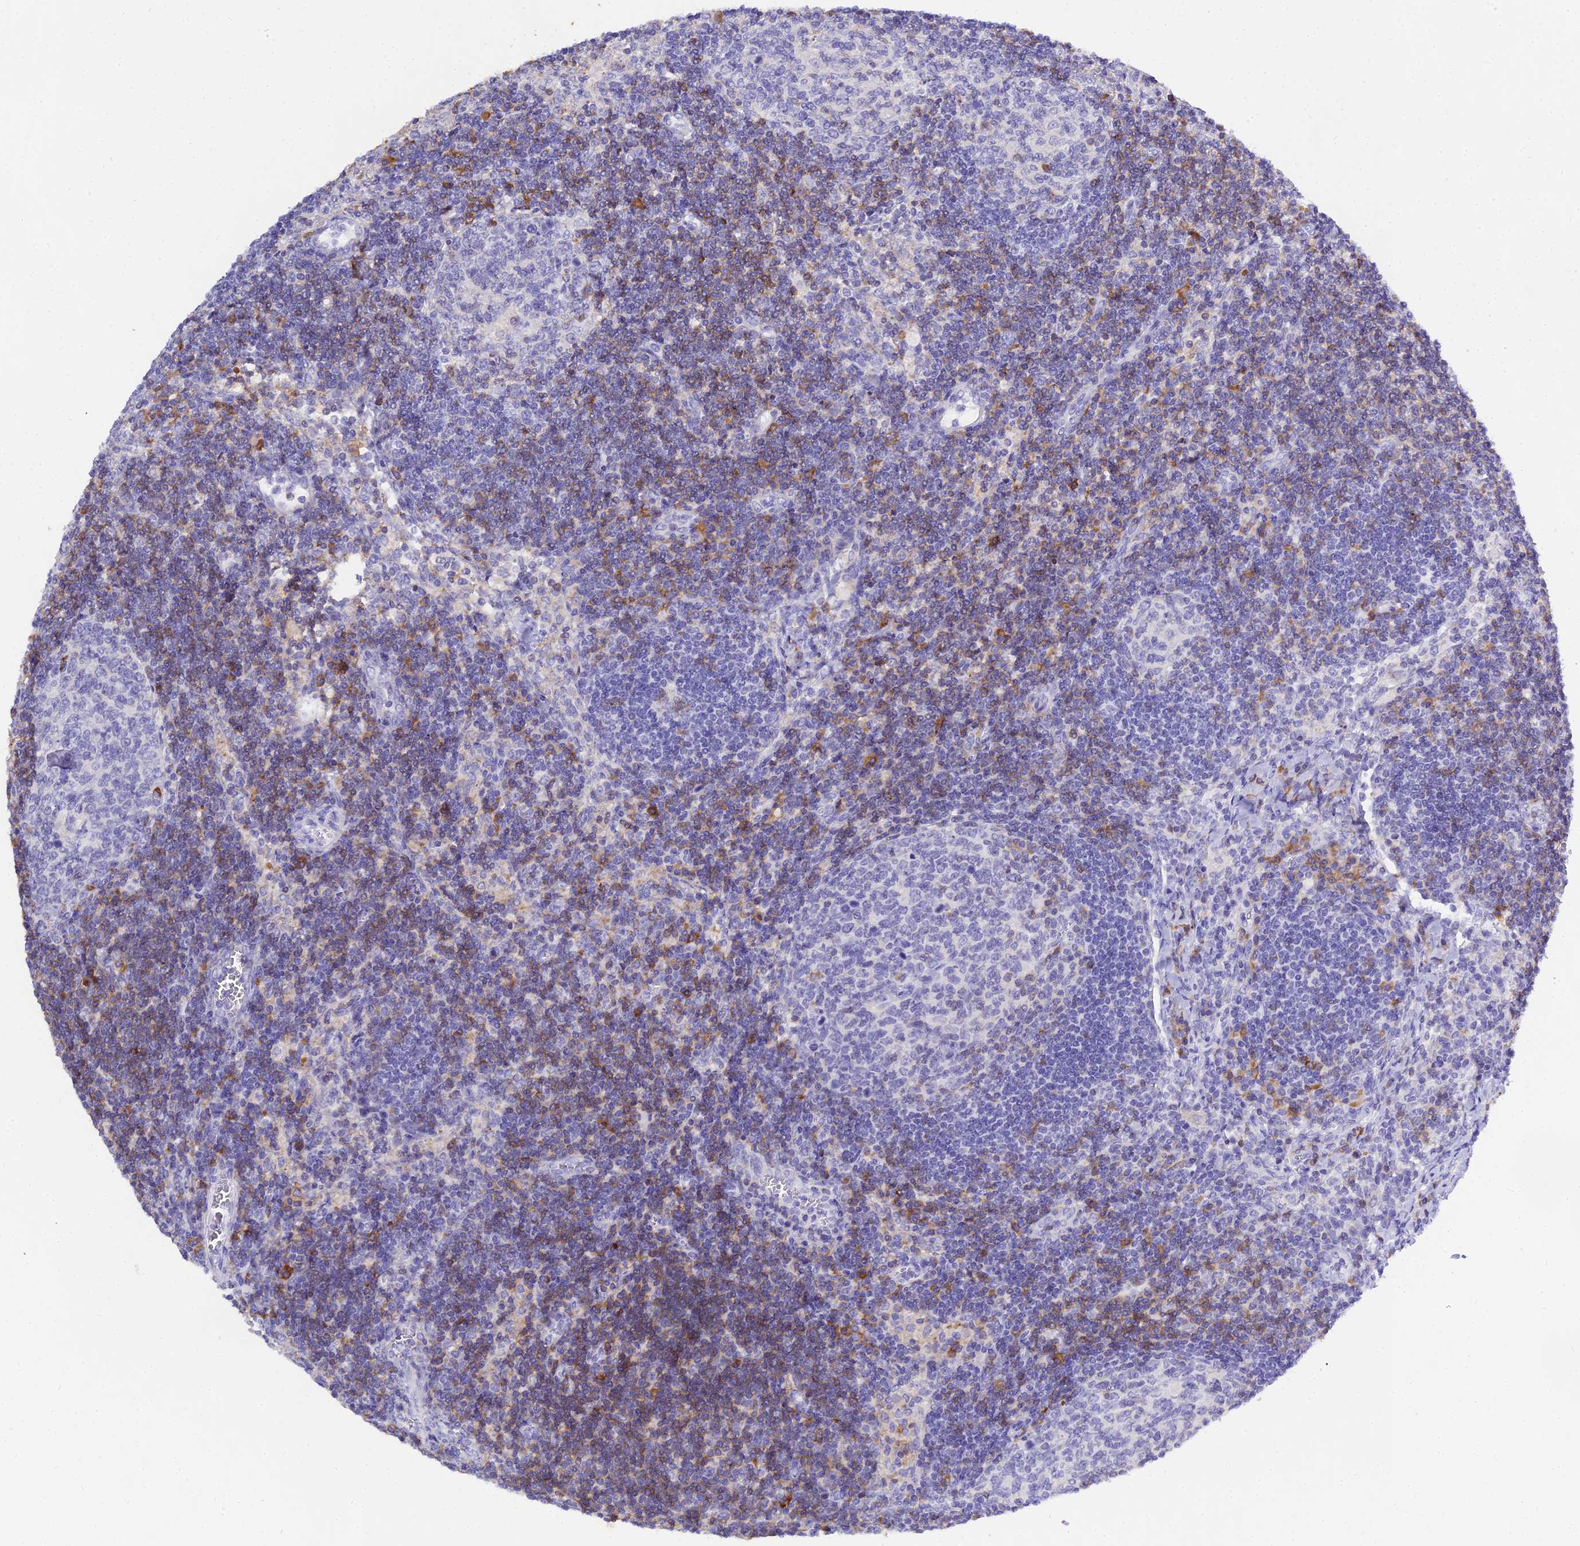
{"staining": {"intensity": "strong", "quantity": "<25%", "location": "cytoplasmic/membranous"}, "tissue": "lymph node", "cell_type": "Germinal center cells", "image_type": "normal", "snomed": [{"axis": "morphology", "description": "Normal tissue, NOS"}, {"axis": "topography", "description": "Lymph node"}], "caption": "Immunohistochemical staining of normal lymph node demonstrates <25% levels of strong cytoplasmic/membranous protein positivity in approximately <25% of germinal center cells.", "gene": "CD5", "patient": {"sex": "female", "age": 73}}